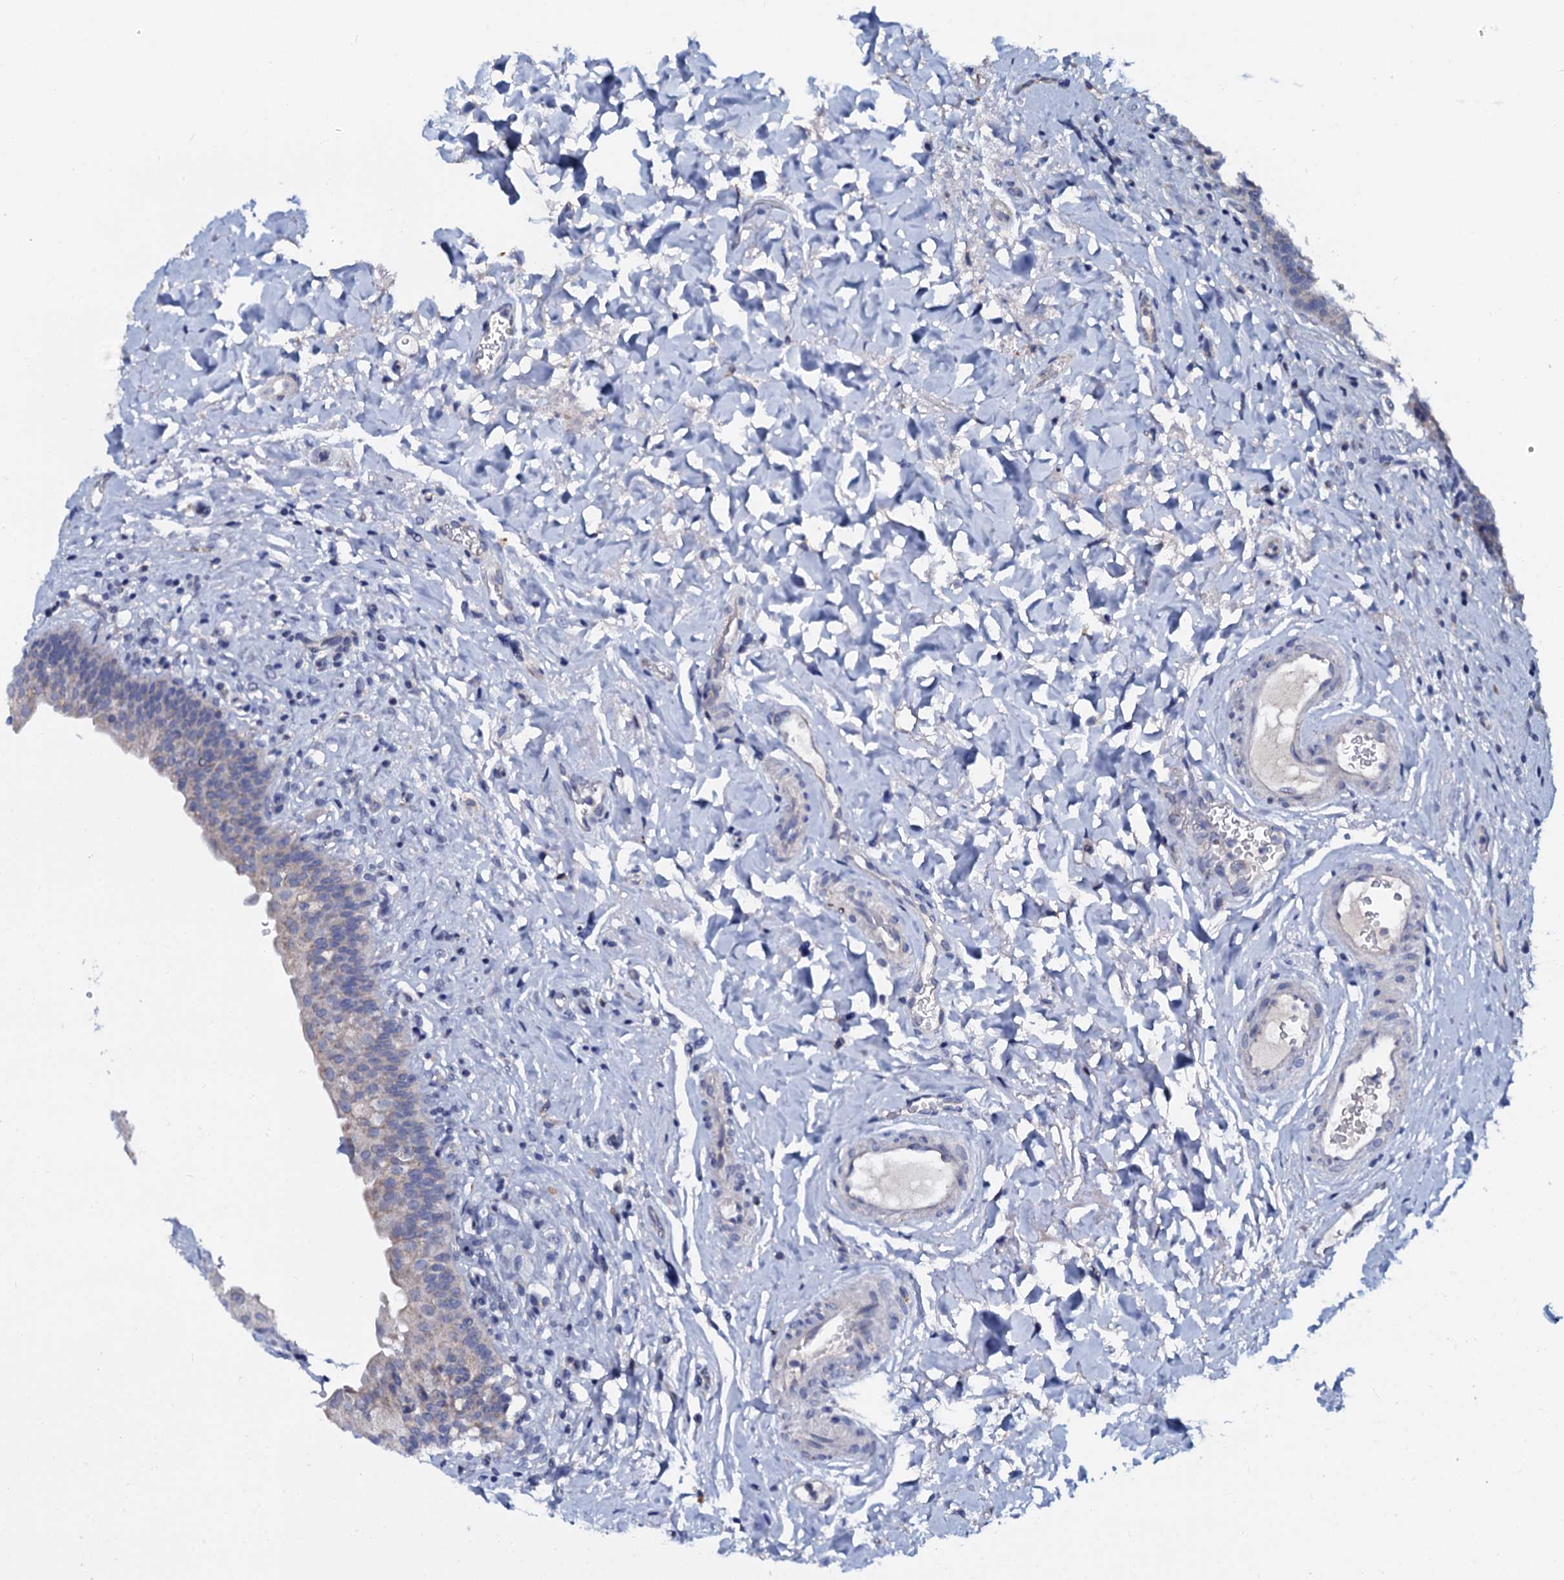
{"staining": {"intensity": "weak", "quantity": "25%-75%", "location": "cytoplasmic/membranous"}, "tissue": "urinary bladder", "cell_type": "Urothelial cells", "image_type": "normal", "snomed": [{"axis": "morphology", "description": "Normal tissue, NOS"}, {"axis": "topography", "description": "Urinary bladder"}], "caption": "Urinary bladder stained for a protein reveals weak cytoplasmic/membranous positivity in urothelial cells. The staining was performed using DAB to visualize the protein expression in brown, while the nuclei were stained in blue with hematoxylin (Magnification: 20x).", "gene": "SLC37A4", "patient": {"sex": "male", "age": 83}}